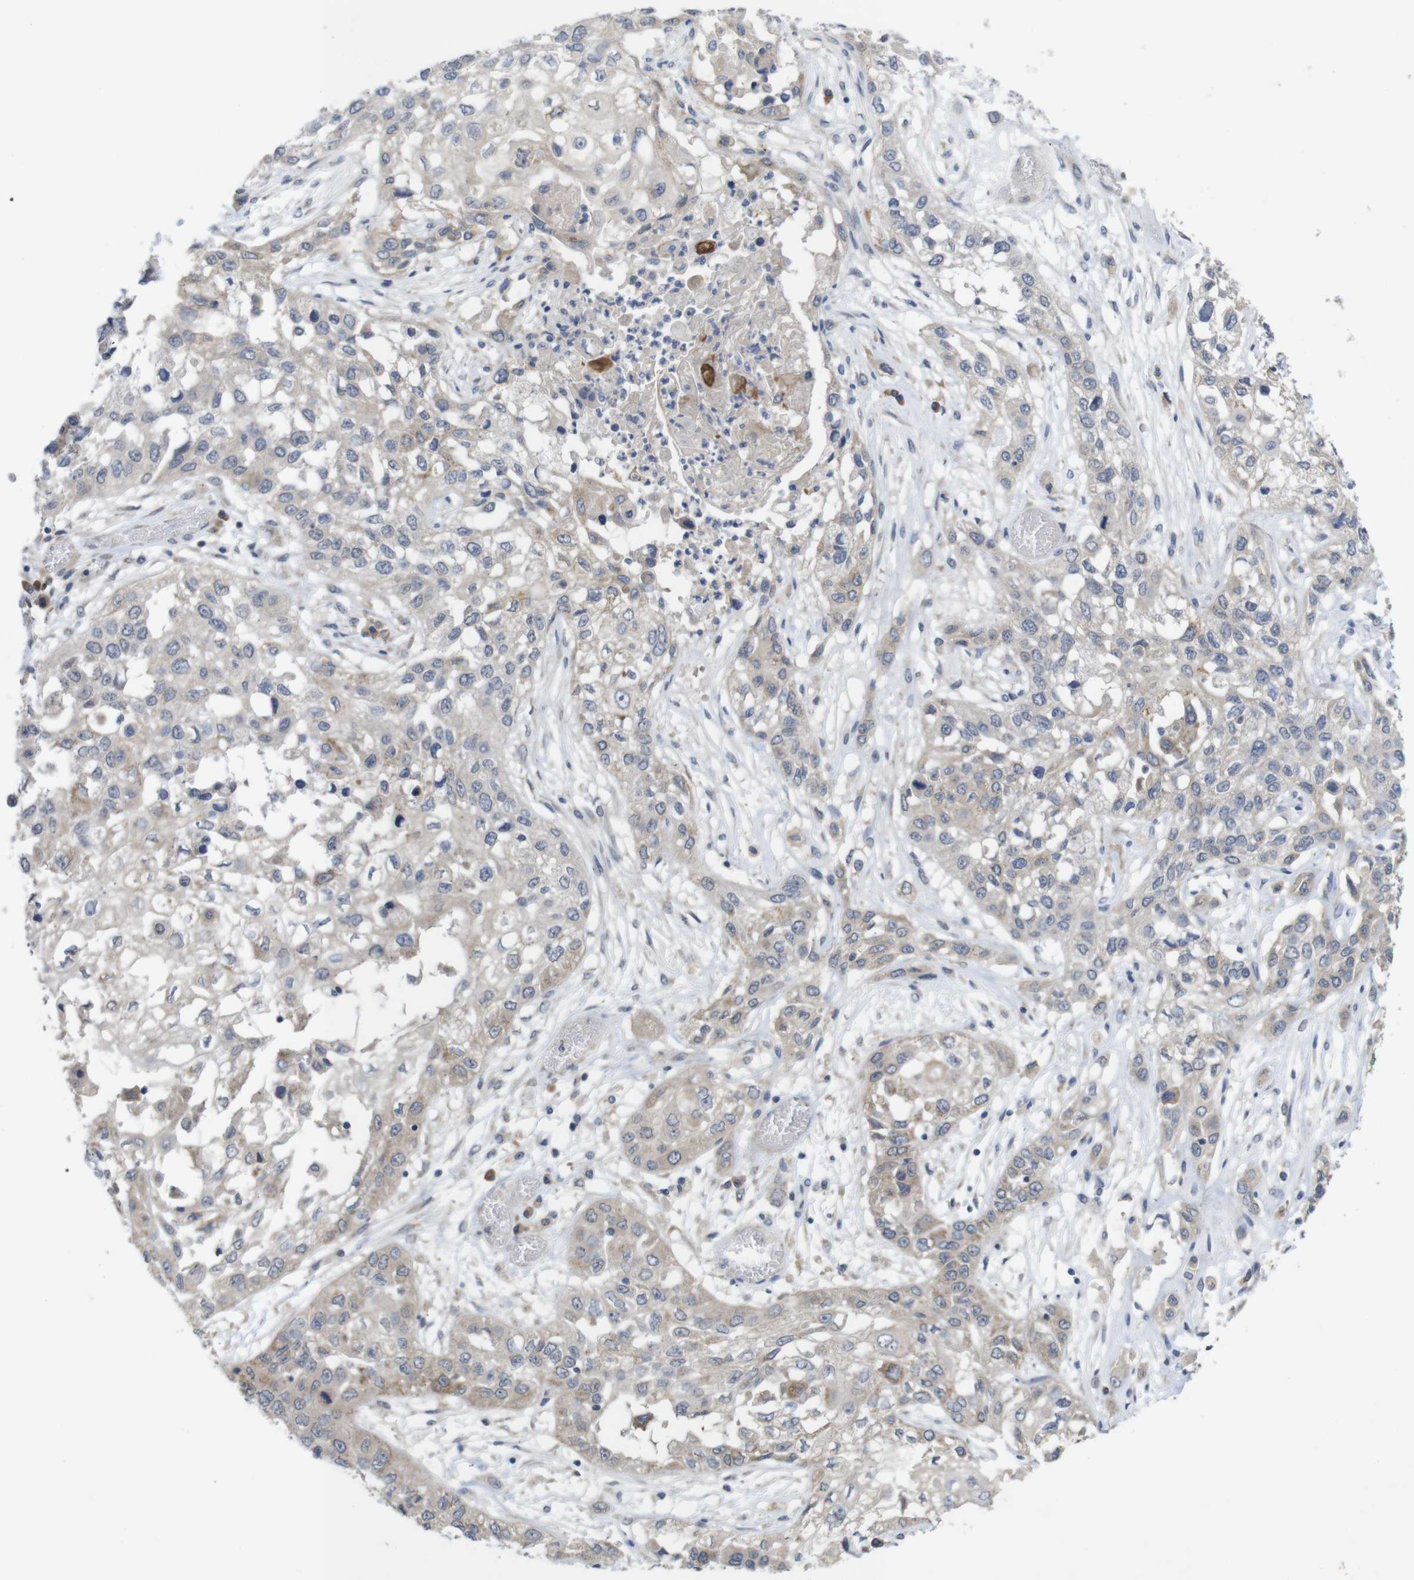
{"staining": {"intensity": "weak", "quantity": "25%-75%", "location": "cytoplasmic/membranous"}, "tissue": "lung cancer", "cell_type": "Tumor cells", "image_type": "cancer", "snomed": [{"axis": "morphology", "description": "Squamous cell carcinoma, NOS"}, {"axis": "topography", "description": "Lung"}], "caption": "An immunohistochemistry (IHC) histopathology image of tumor tissue is shown. Protein staining in brown labels weak cytoplasmic/membranous positivity in lung cancer within tumor cells.", "gene": "BCAR3", "patient": {"sex": "male", "age": 71}}